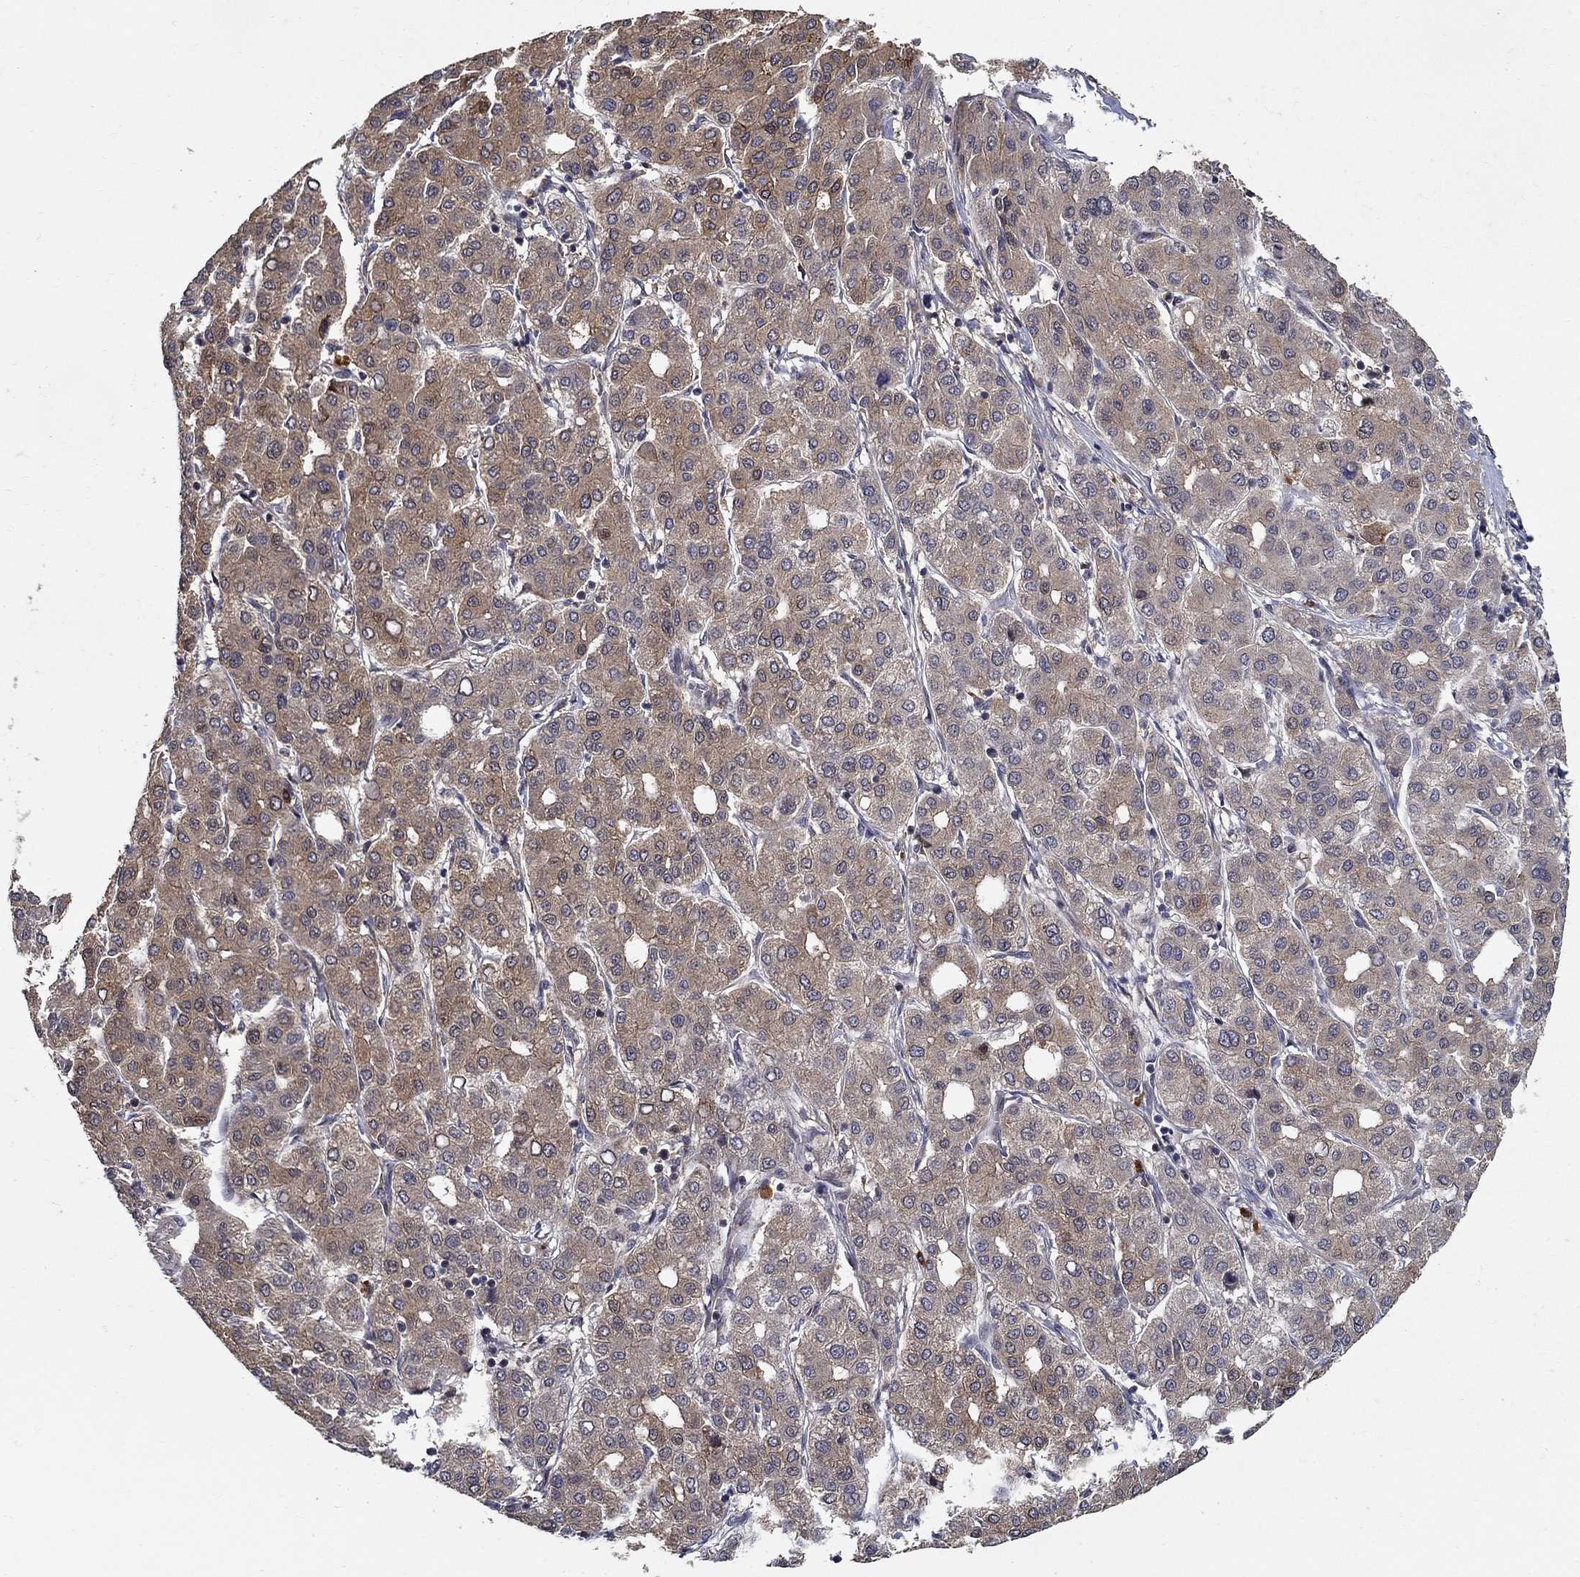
{"staining": {"intensity": "moderate", "quantity": "<25%", "location": "cytoplasmic/membranous"}, "tissue": "liver cancer", "cell_type": "Tumor cells", "image_type": "cancer", "snomed": [{"axis": "morphology", "description": "Carcinoma, Hepatocellular, NOS"}, {"axis": "topography", "description": "Liver"}], "caption": "About <25% of tumor cells in liver cancer (hepatocellular carcinoma) reveal moderate cytoplasmic/membranous protein positivity as visualized by brown immunohistochemical staining.", "gene": "ZNF594", "patient": {"sex": "male", "age": 65}}